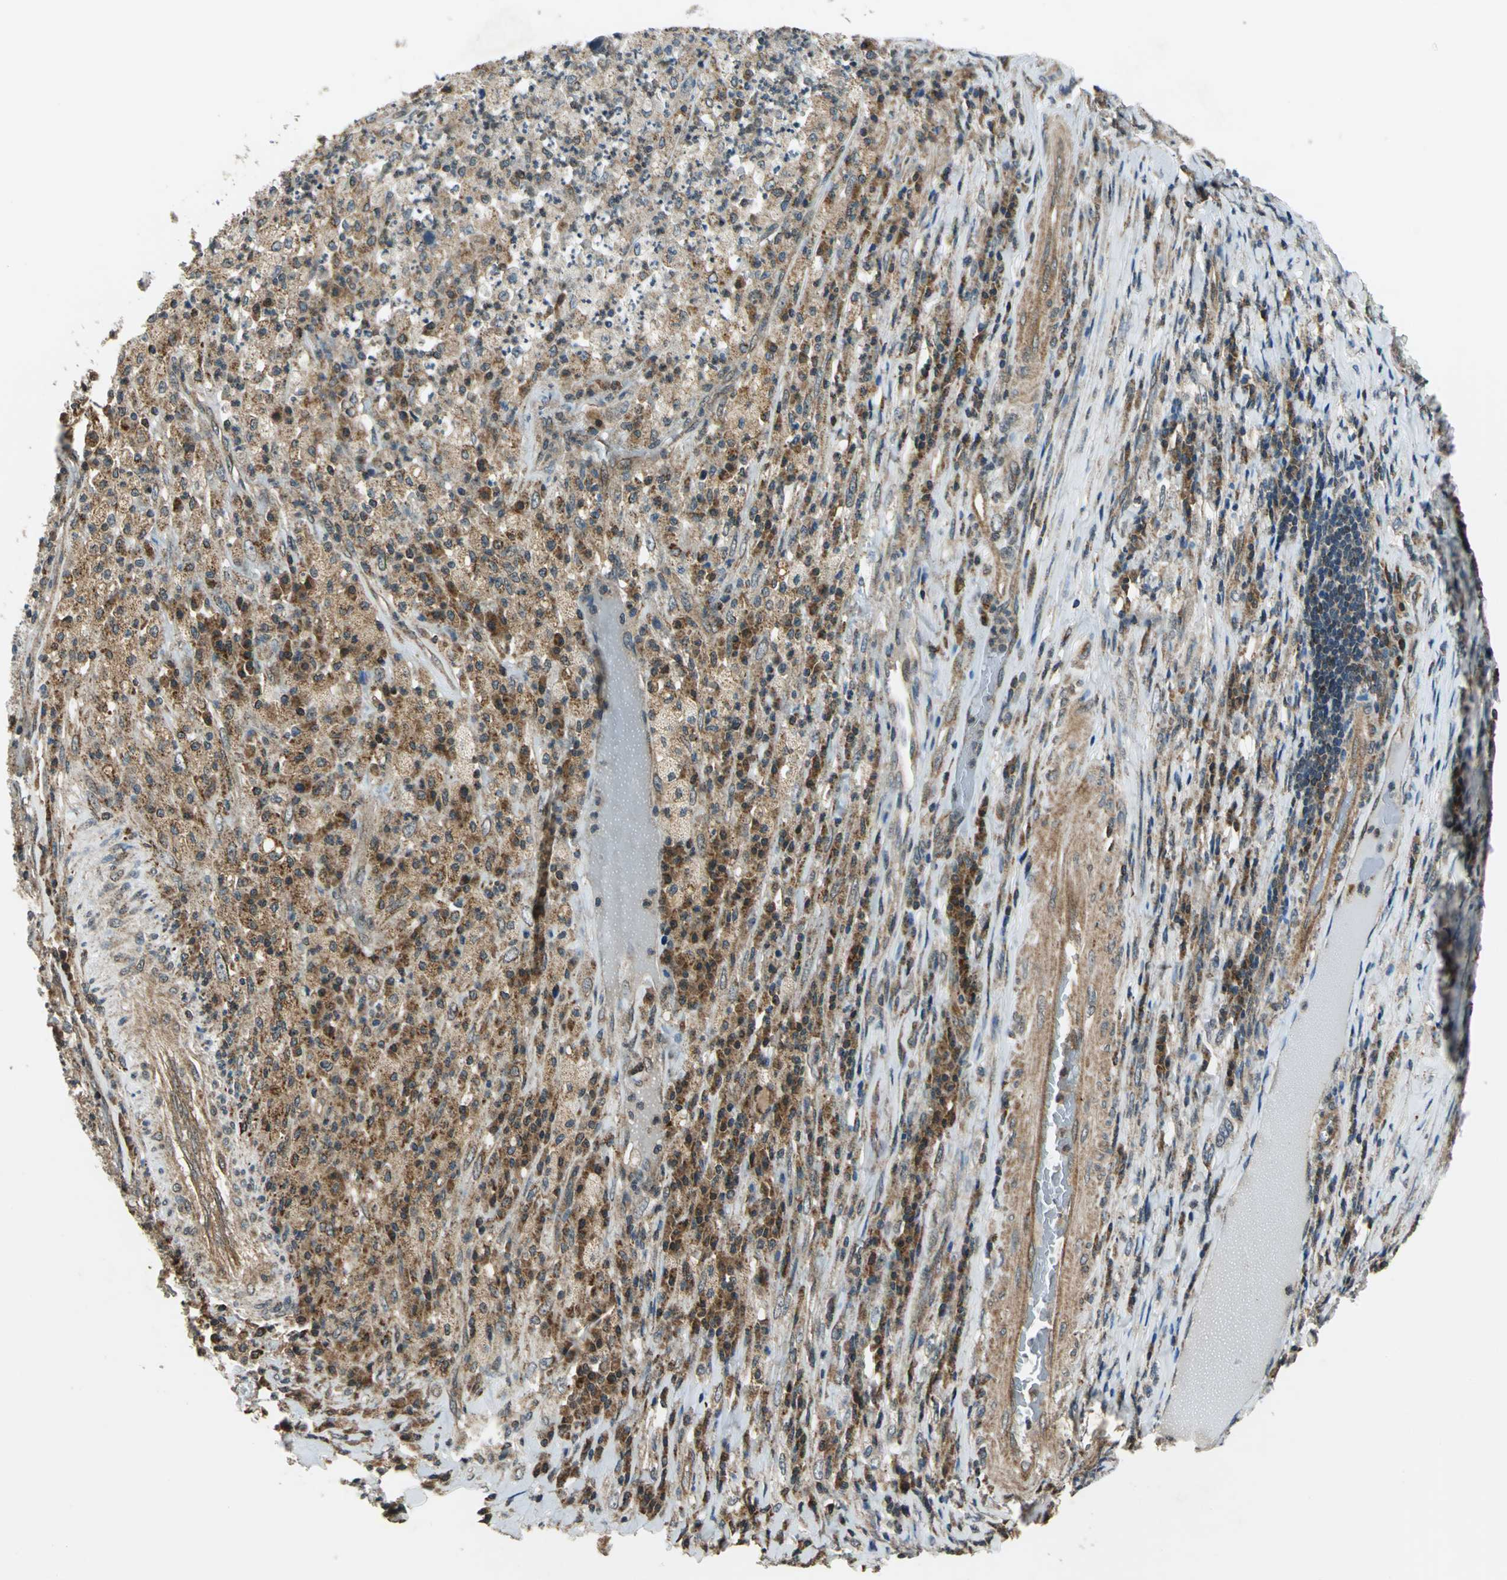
{"staining": {"intensity": "moderate", "quantity": ">75%", "location": "cytoplasmic/membranous"}, "tissue": "testis cancer", "cell_type": "Tumor cells", "image_type": "cancer", "snomed": [{"axis": "morphology", "description": "Necrosis, NOS"}, {"axis": "morphology", "description": "Carcinoma, Embryonal, NOS"}, {"axis": "topography", "description": "Testis"}], "caption": "This micrograph demonstrates embryonal carcinoma (testis) stained with immunohistochemistry (IHC) to label a protein in brown. The cytoplasmic/membranous of tumor cells show moderate positivity for the protein. Nuclei are counter-stained blue.", "gene": "NUDT2", "patient": {"sex": "male", "age": 19}}